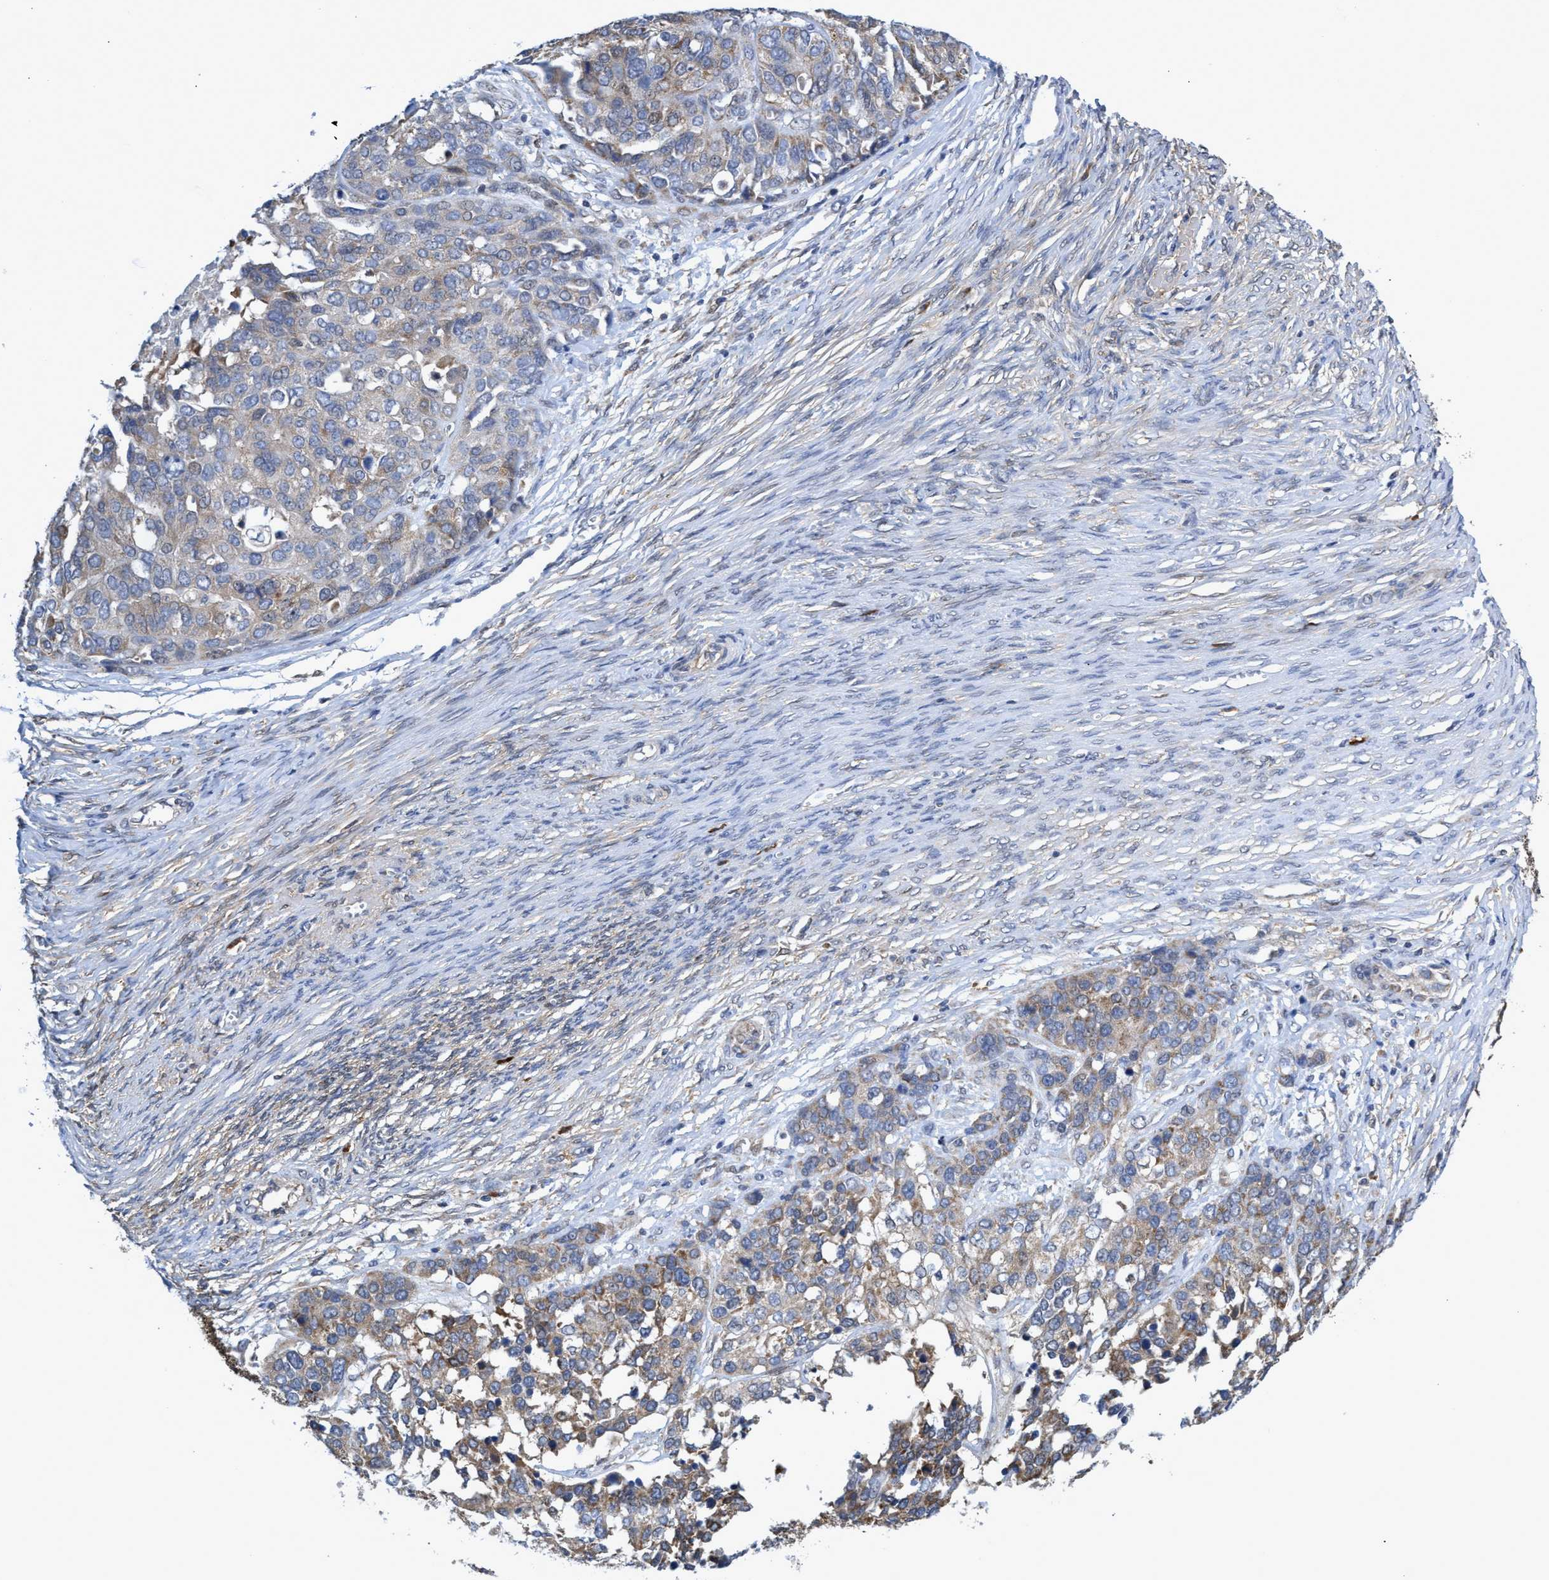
{"staining": {"intensity": "moderate", "quantity": ">75%", "location": "cytoplasmic/membranous"}, "tissue": "ovarian cancer", "cell_type": "Tumor cells", "image_type": "cancer", "snomed": [{"axis": "morphology", "description": "Cystadenocarcinoma, serous, NOS"}, {"axis": "topography", "description": "Ovary"}], "caption": "Serous cystadenocarcinoma (ovarian) was stained to show a protein in brown. There is medium levels of moderate cytoplasmic/membranous positivity in approximately >75% of tumor cells. (Stains: DAB in brown, nuclei in blue, Microscopy: brightfield microscopy at high magnification).", "gene": "CRYZ", "patient": {"sex": "female", "age": 44}}